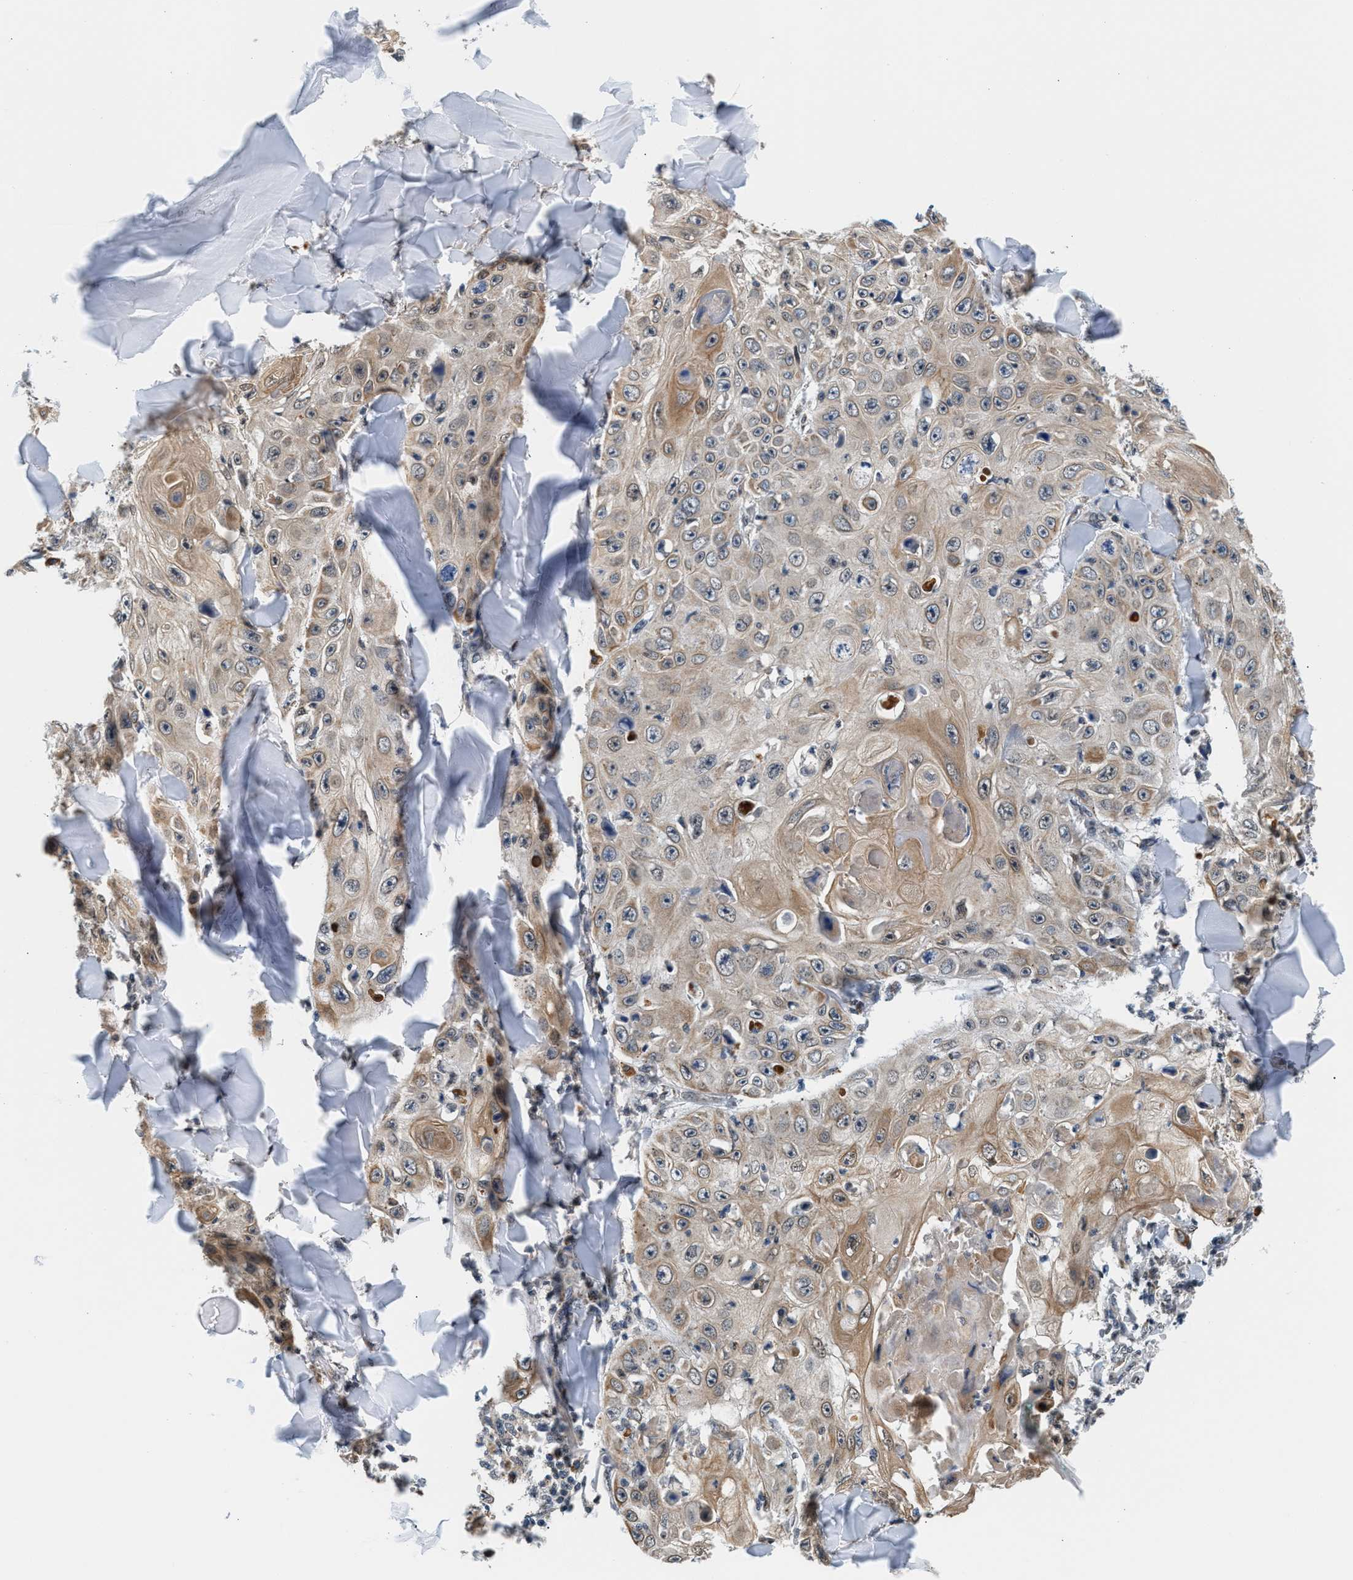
{"staining": {"intensity": "moderate", "quantity": "25%-75%", "location": "cytoplasmic/membranous,nuclear"}, "tissue": "skin cancer", "cell_type": "Tumor cells", "image_type": "cancer", "snomed": [{"axis": "morphology", "description": "Squamous cell carcinoma, NOS"}, {"axis": "topography", "description": "Skin"}], "caption": "Immunohistochemical staining of human skin cancer shows medium levels of moderate cytoplasmic/membranous and nuclear protein positivity in about 25%-75% of tumor cells.", "gene": "KCNMB2", "patient": {"sex": "male", "age": 86}}